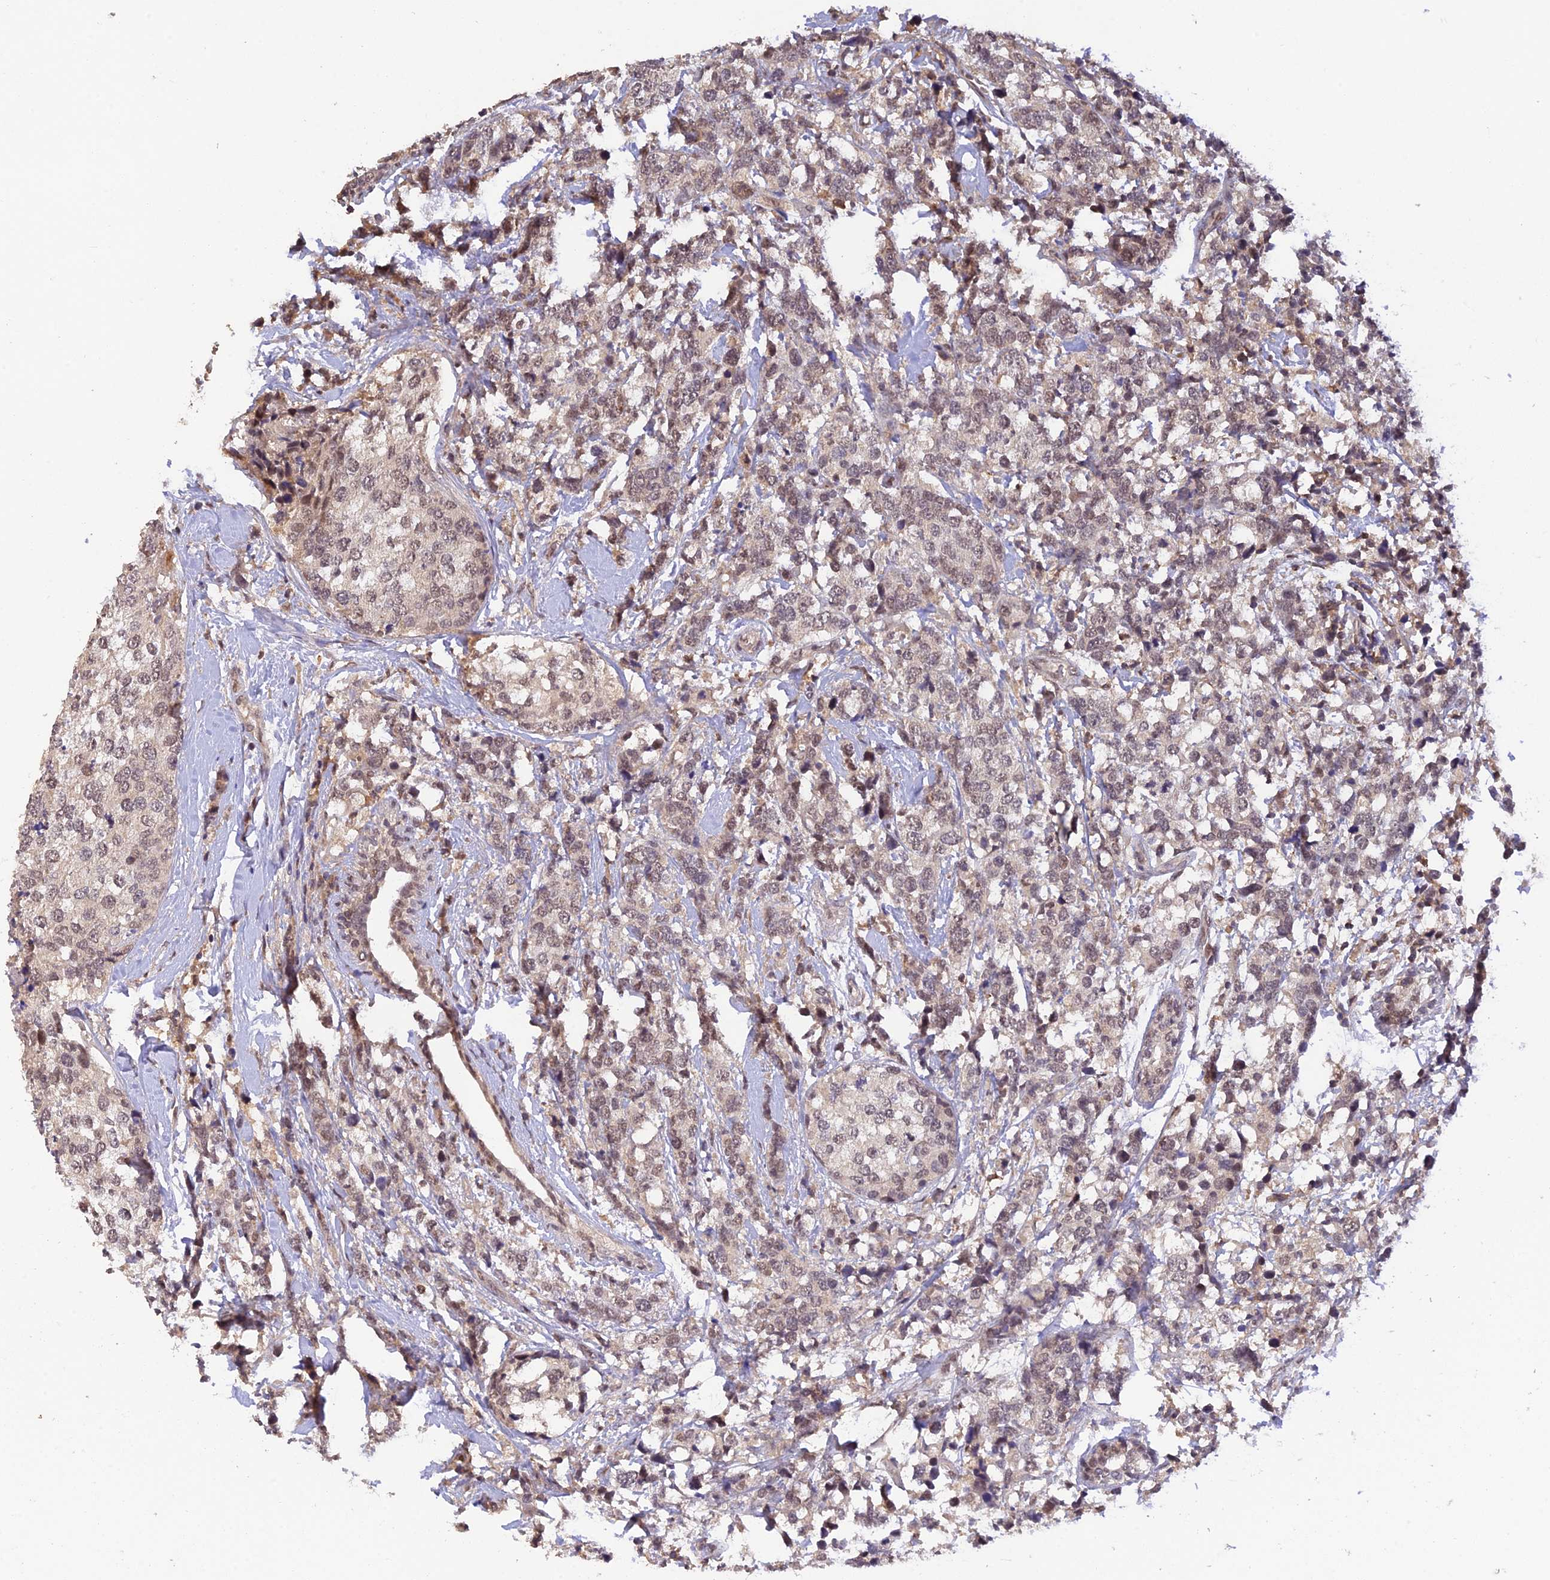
{"staining": {"intensity": "weak", "quantity": "25%-75%", "location": "nuclear"}, "tissue": "breast cancer", "cell_type": "Tumor cells", "image_type": "cancer", "snomed": [{"axis": "morphology", "description": "Lobular carcinoma"}, {"axis": "topography", "description": "Breast"}], "caption": "A low amount of weak nuclear expression is present in about 25%-75% of tumor cells in breast lobular carcinoma tissue.", "gene": "ZNF436", "patient": {"sex": "female", "age": 59}}